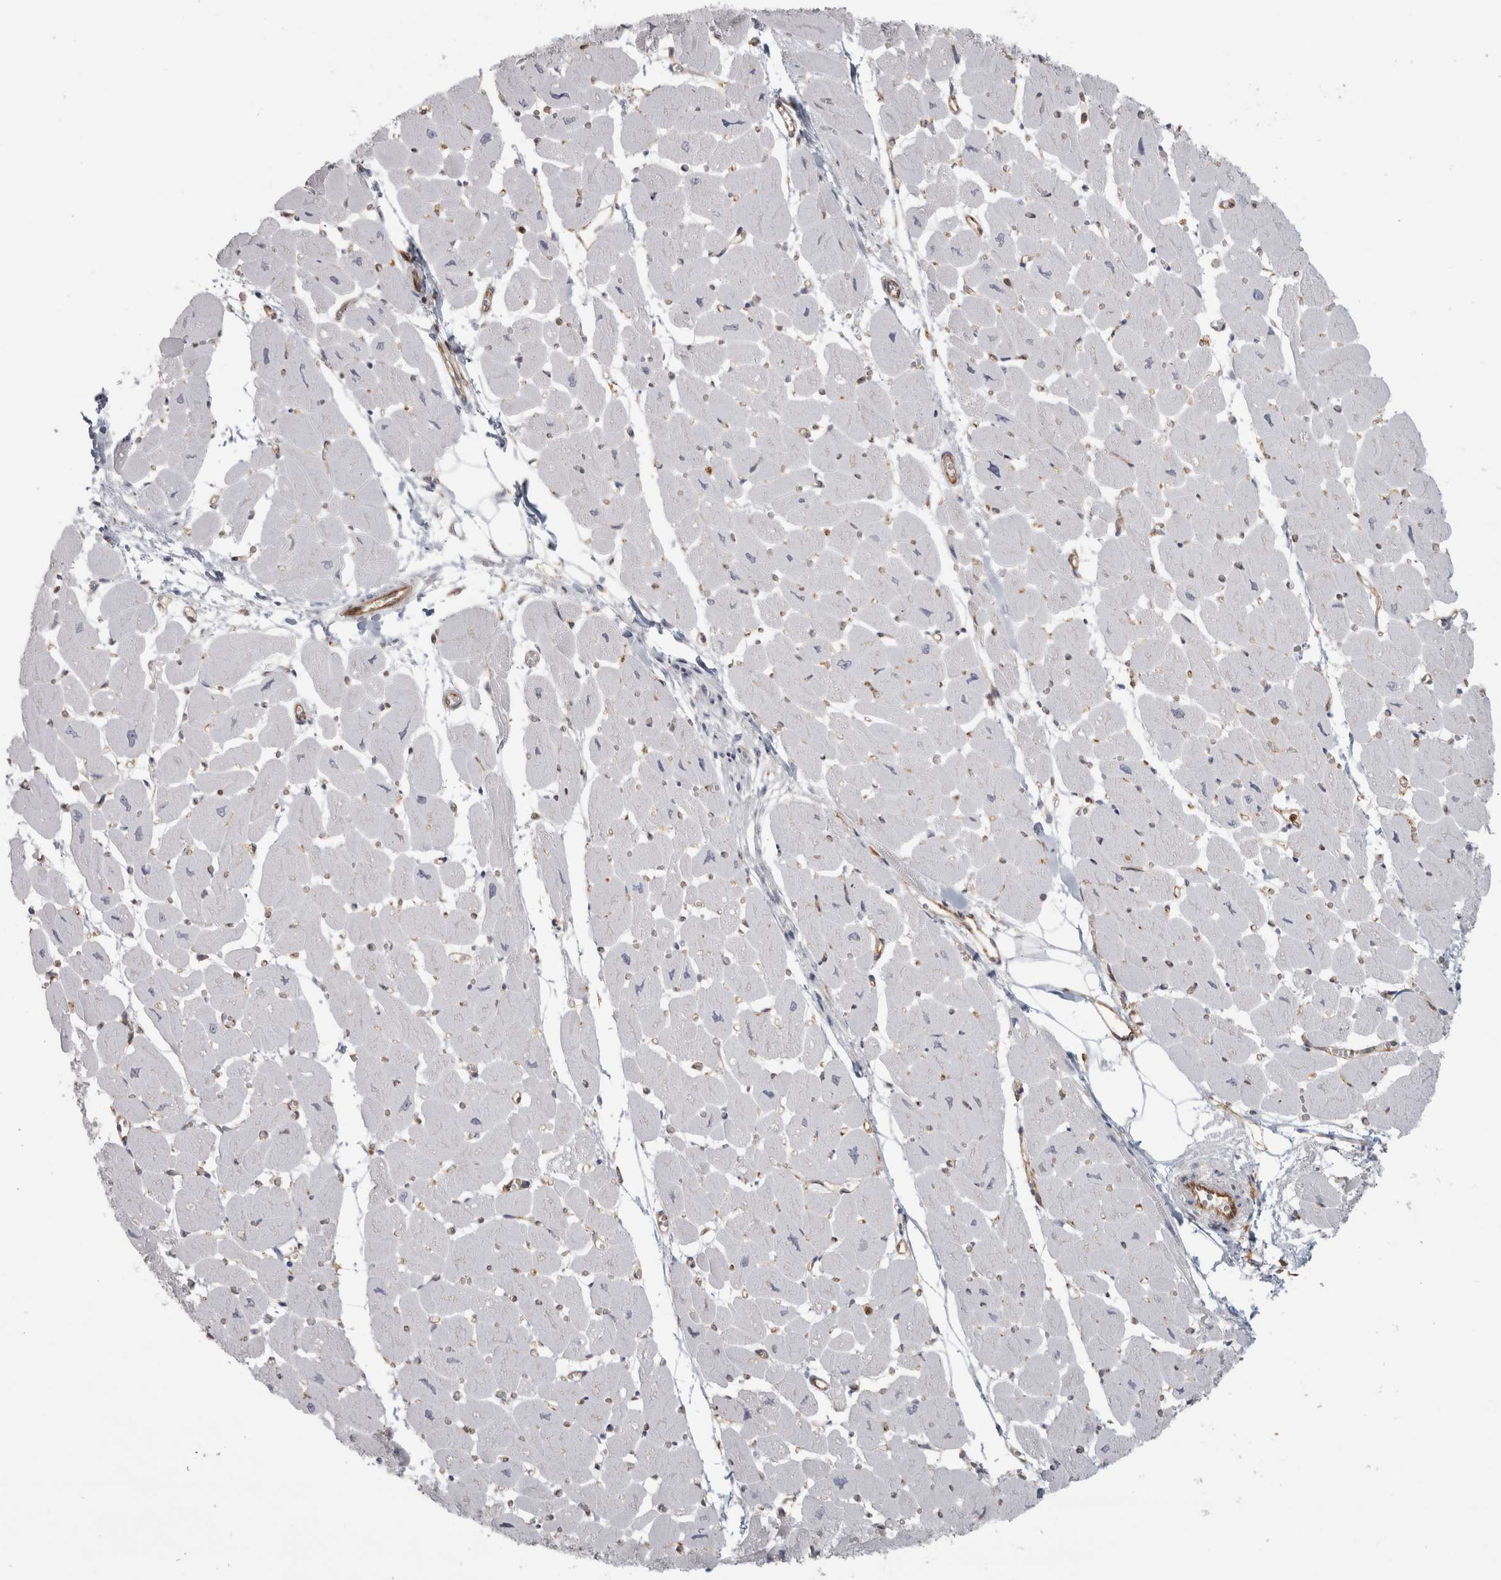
{"staining": {"intensity": "negative", "quantity": "none", "location": "none"}, "tissue": "heart muscle", "cell_type": "Cardiomyocytes", "image_type": "normal", "snomed": [{"axis": "morphology", "description": "Normal tissue, NOS"}, {"axis": "topography", "description": "Heart"}], "caption": "A high-resolution image shows IHC staining of benign heart muscle, which shows no significant staining in cardiomyocytes.", "gene": "HLA", "patient": {"sex": "female", "age": 54}}